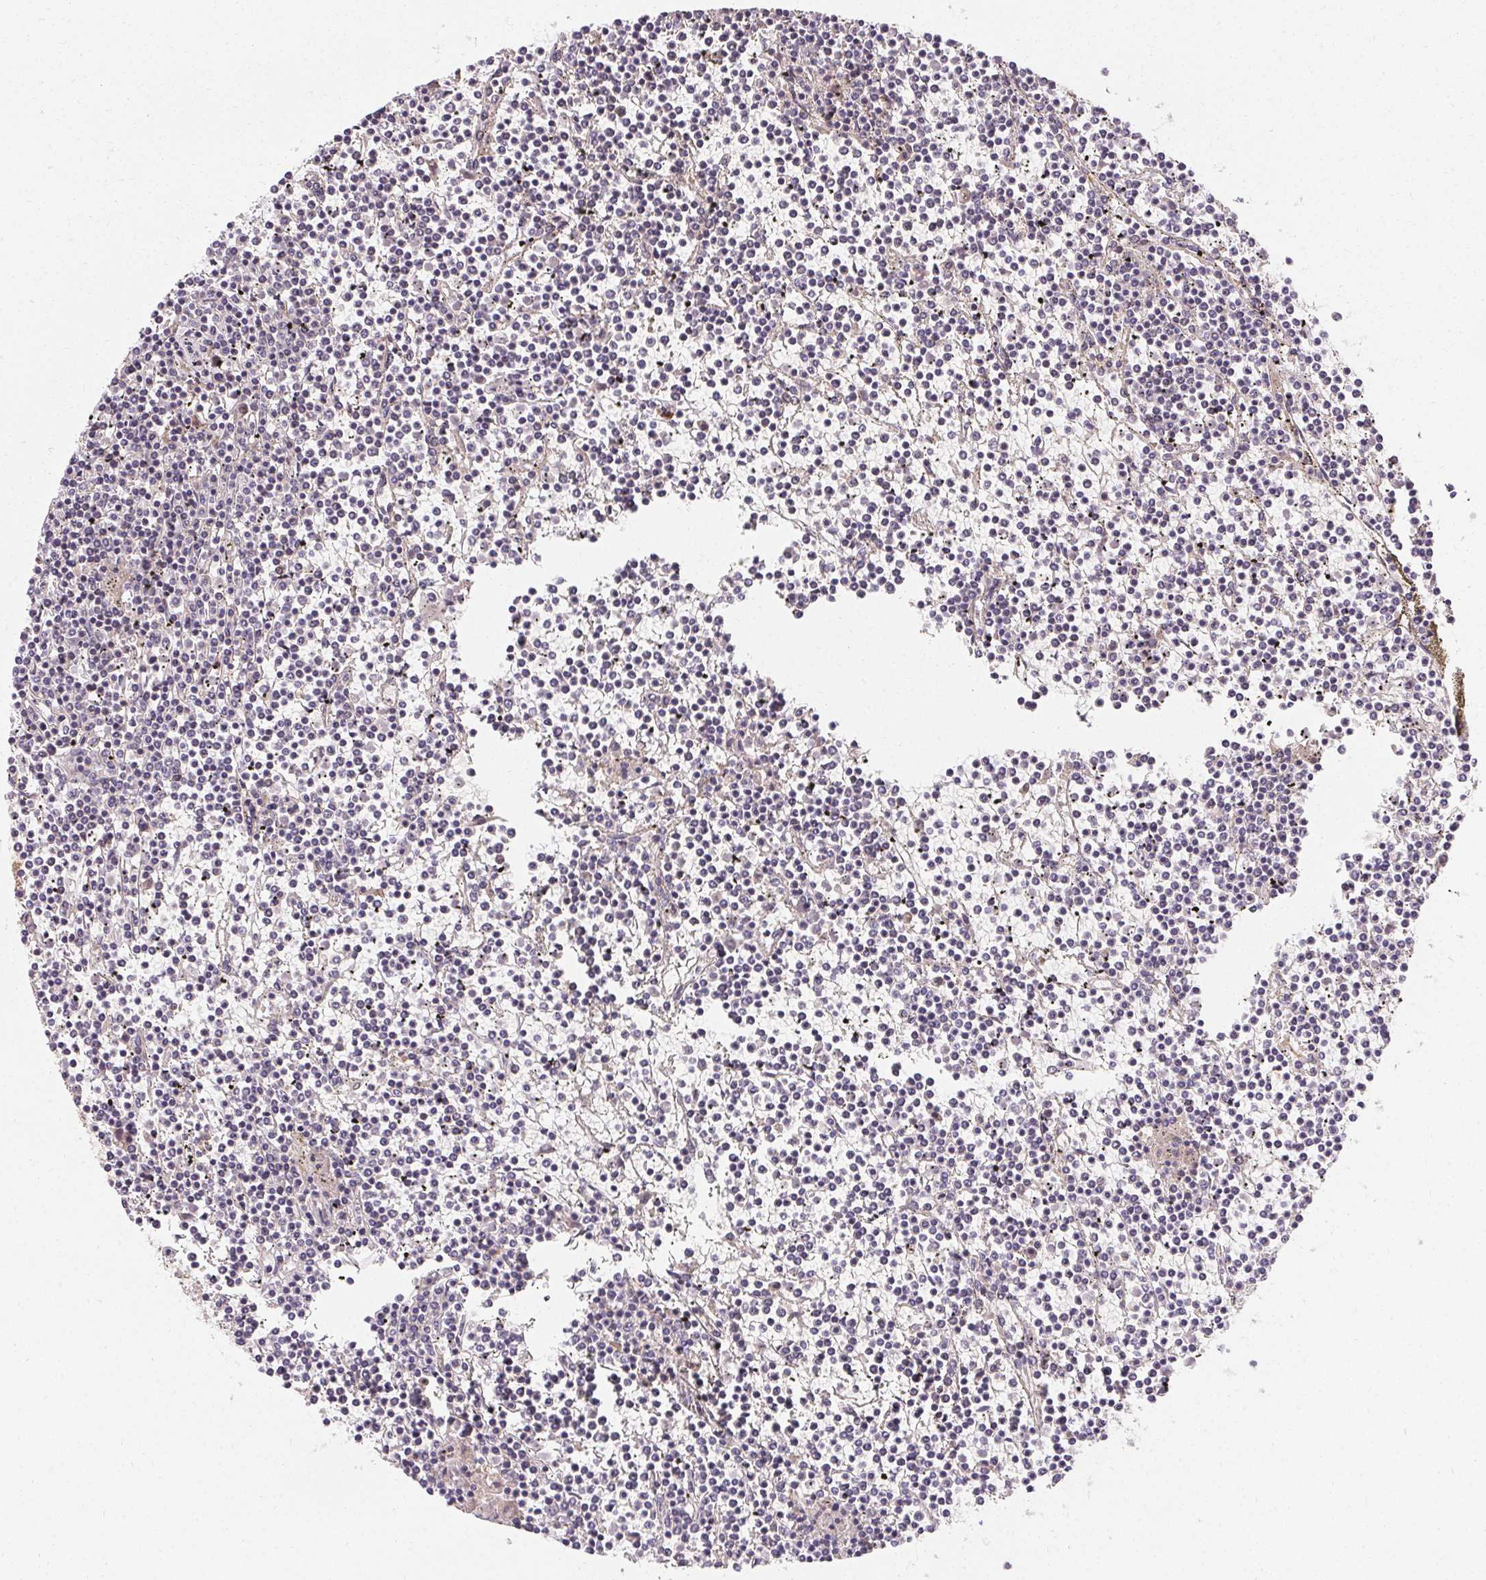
{"staining": {"intensity": "negative", "quantity": "none", "location": "none"}, "tissue": "lymphoma", "cell_type": "Tumor cells", "image_type": "cancer", "snomed": [{"axis": "morphology", "description": "Malignant lymphoma, non-Hodgkin's type, Low grade"}, {"axis": "topography", "description": "Spleen"}], "caption": "High magnification brightfield microscopy of malignant lymphoma, non-Hodgkin's type (low-grade) stained with DAB (brown) and counterstained with hematoxylin (blue): tumor cells show no significant staining. (DAB (3,3'-diaminobenzidine) IHC visualized using brightfield microscopy, high magnification).", "gene": "APLP1", "patient": {"sex": "female", "age": 19}}